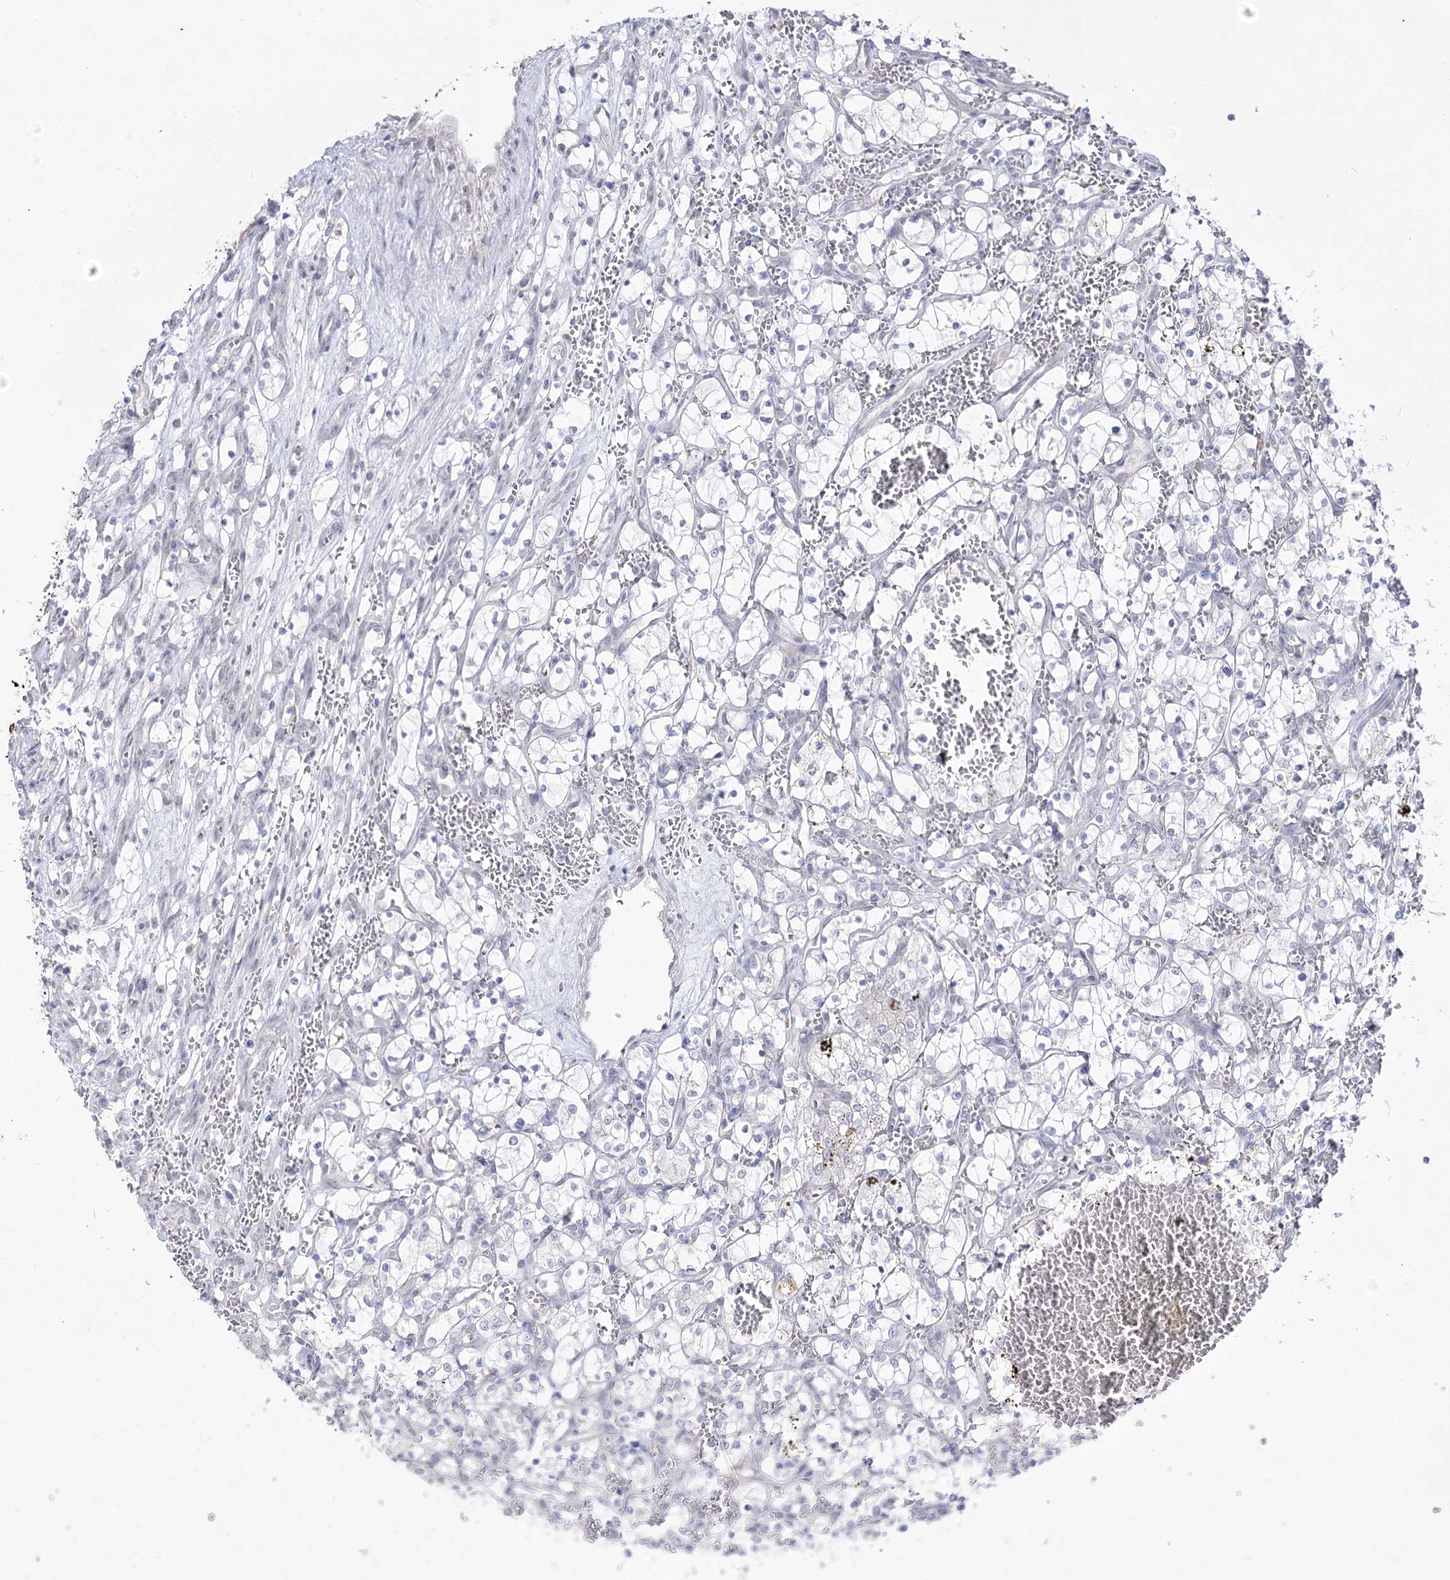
{"staining": {"intensity": "negative", "quantity": "none", "location": "none"}, "tissue": "renal cancer", "cell_type": "Tumor cells", "image_type": "cancer", "snomed": [{"axis": "morphology", "description": "Adenocarcinoma, NOS"}, {"axis": "topography", "description": "Kidney"}], "caption": "An immunohistochemistry (IHC) micrograph of adenocarcinoma (renal) is shown. There is no staining in tumor cells of adenocarcinoma (renal). (Brightfield microscopy of DAB (3,3'-diaminobenzidine) immunohistochemistry at high magnification).", "gene": "DDX50", "patient": {"sex": "female", "age": 69}}